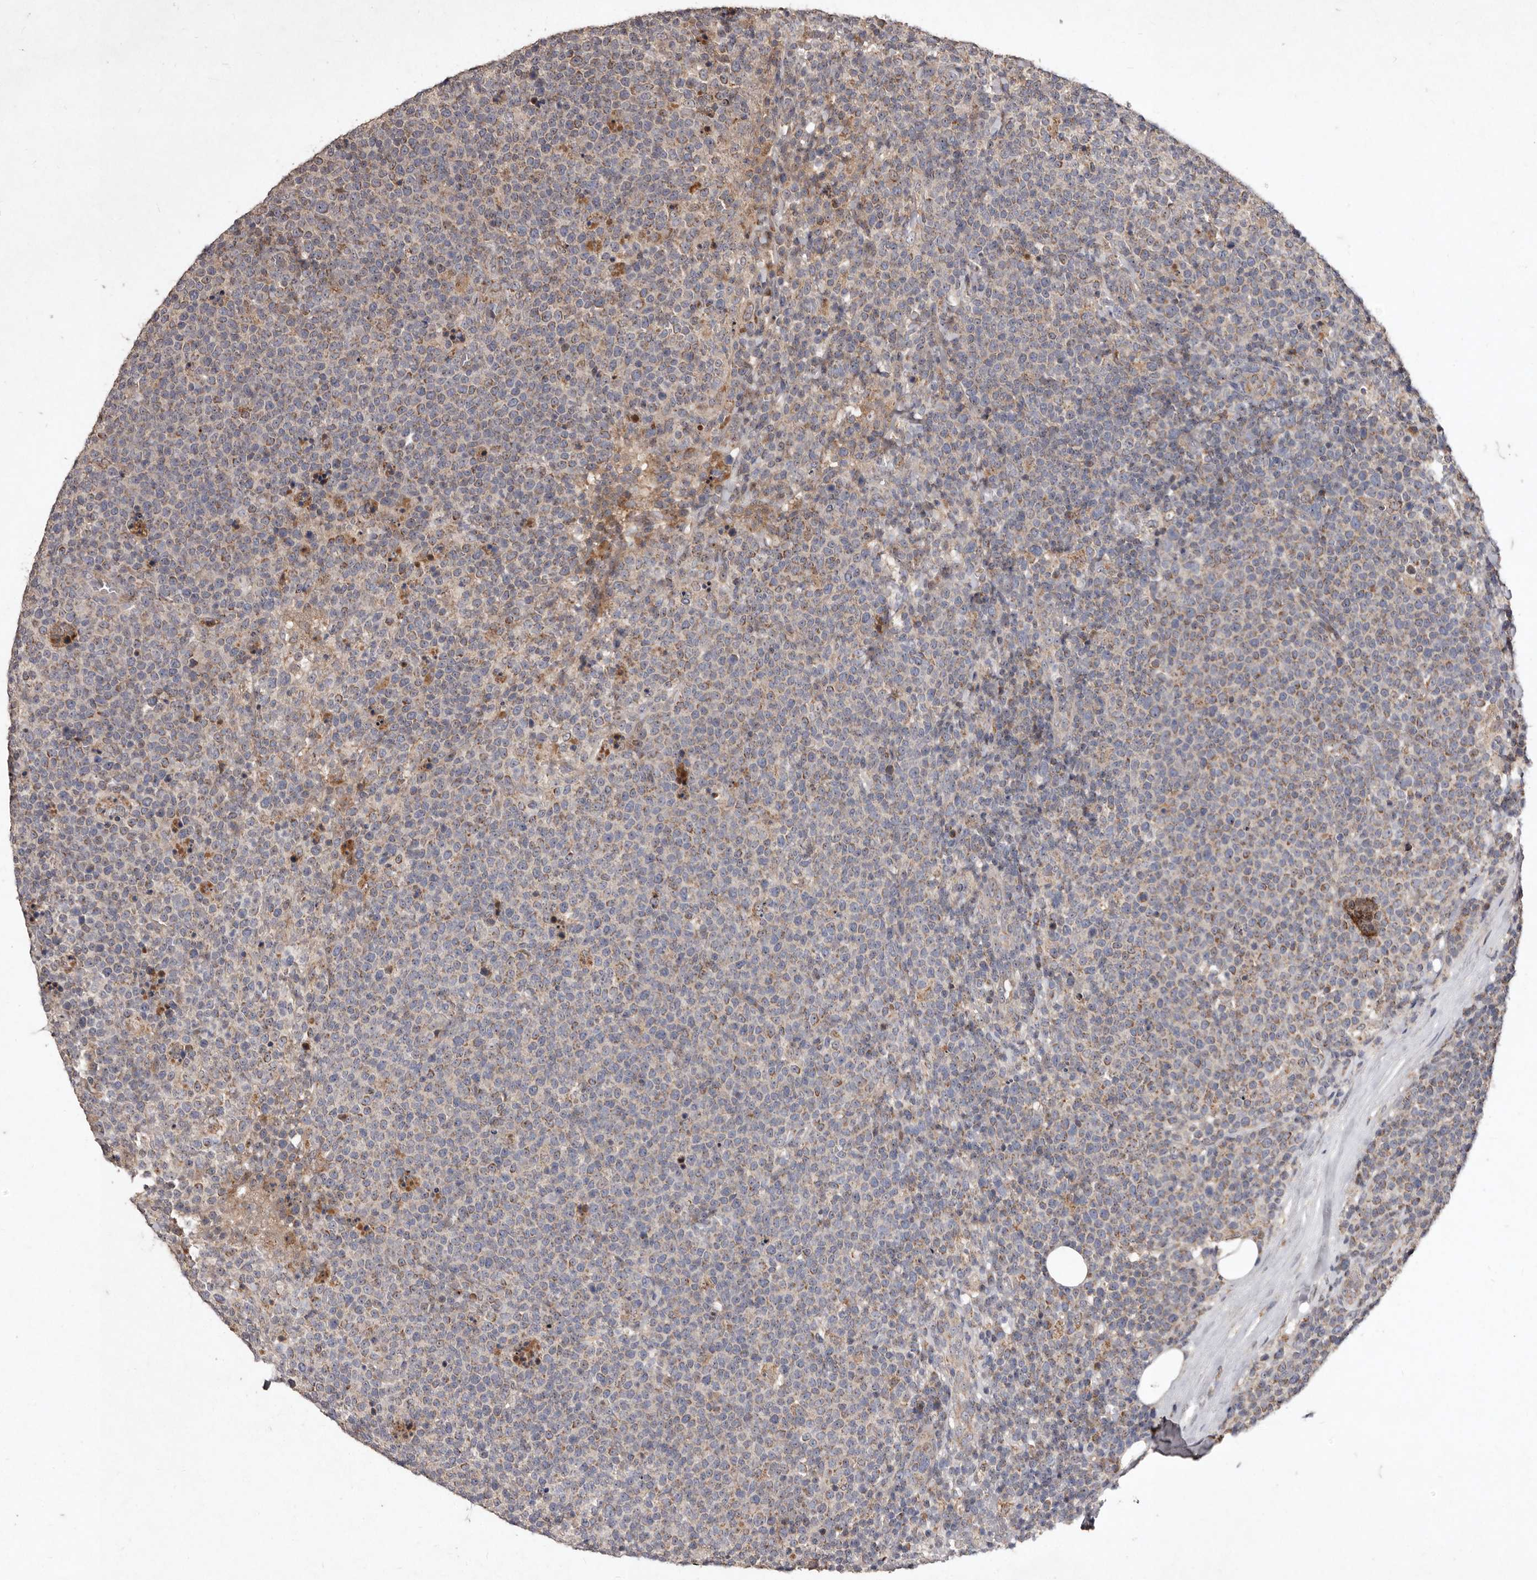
{"staining": {"intensity": "weak", "quantity": "25%-75%", "location": "cytoplasmic/membranous,nuclear"}, "tissue": "lymphoma", "cell_type": "Tumor cells", "image_type": "cancer", "snomed": [{"axis": "morphology", "description": "Malignant lymphoma, non-Hodgkin's type, High grade"}, {"axis": "topography", "description": "Lymph node"}], "caption": "Protein expression analysis of malignant lymphoma, non-Hodgkin's type (high-grade) displays weak cytoplasmic/membranous and nuclear staining in approximately 25%-75% of tumor cells.", "gene": "FLAD1", "patient": {"sex": "male", "age": 61}}